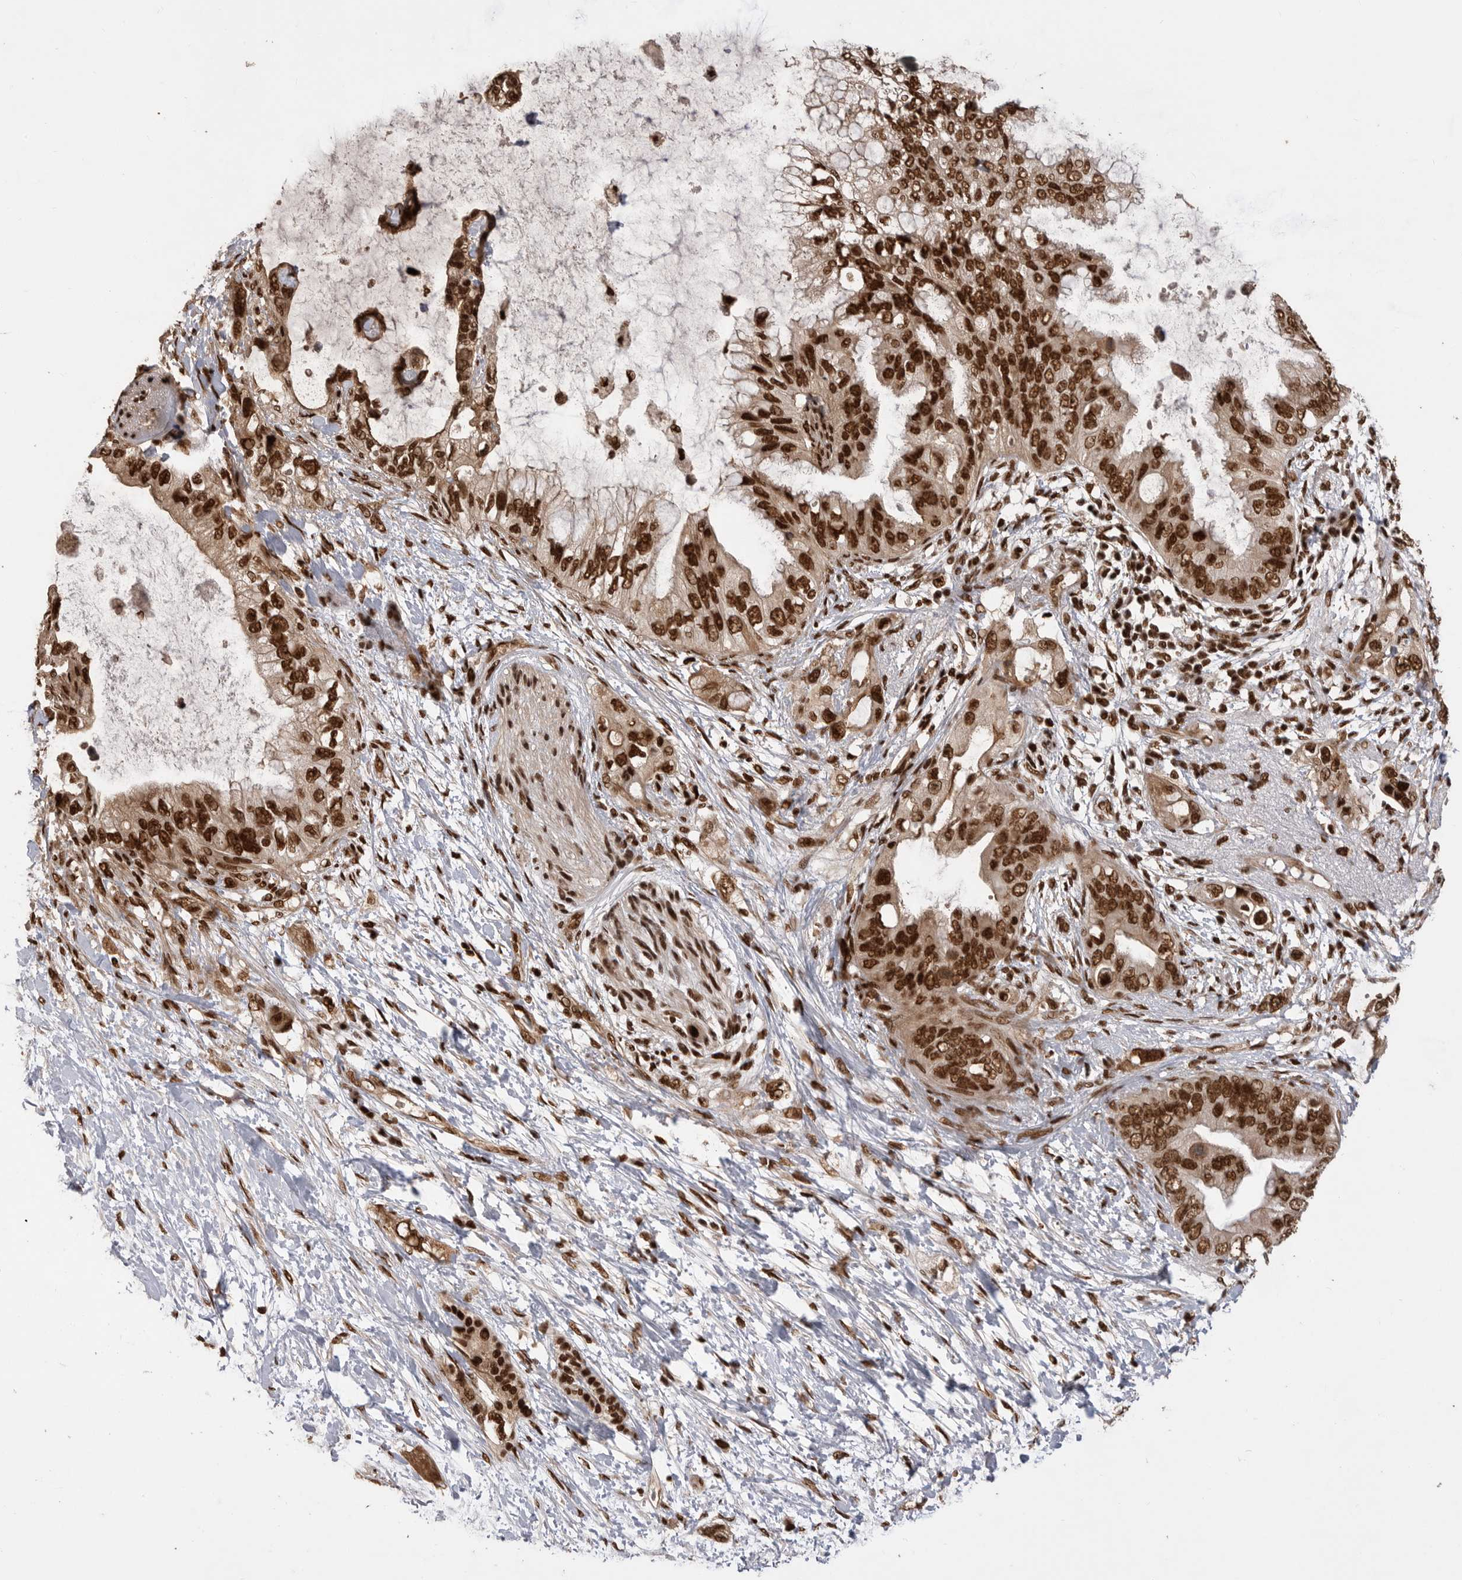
{"staining": {"intensity": "strong", "quantity": ">75%", "location": "nuclear"}, "tissue": "pancreatic cancer", "cell_type": "Tumor cells", "image_type": "cancer", "snomed": [{"axis": "morphology", "description": "Adenocarcinoma, NOS"}, {"axis": "topography", "description": "Pancreas"}], "caption": "Adenocarcinoma (pancreatic) was stained to show a protein in brown. There is high levels of strong nuclear expression in about >75% of tumor cells.", "gene": "PPP1R8", "patient": {"sex": "female", "age": 56}}